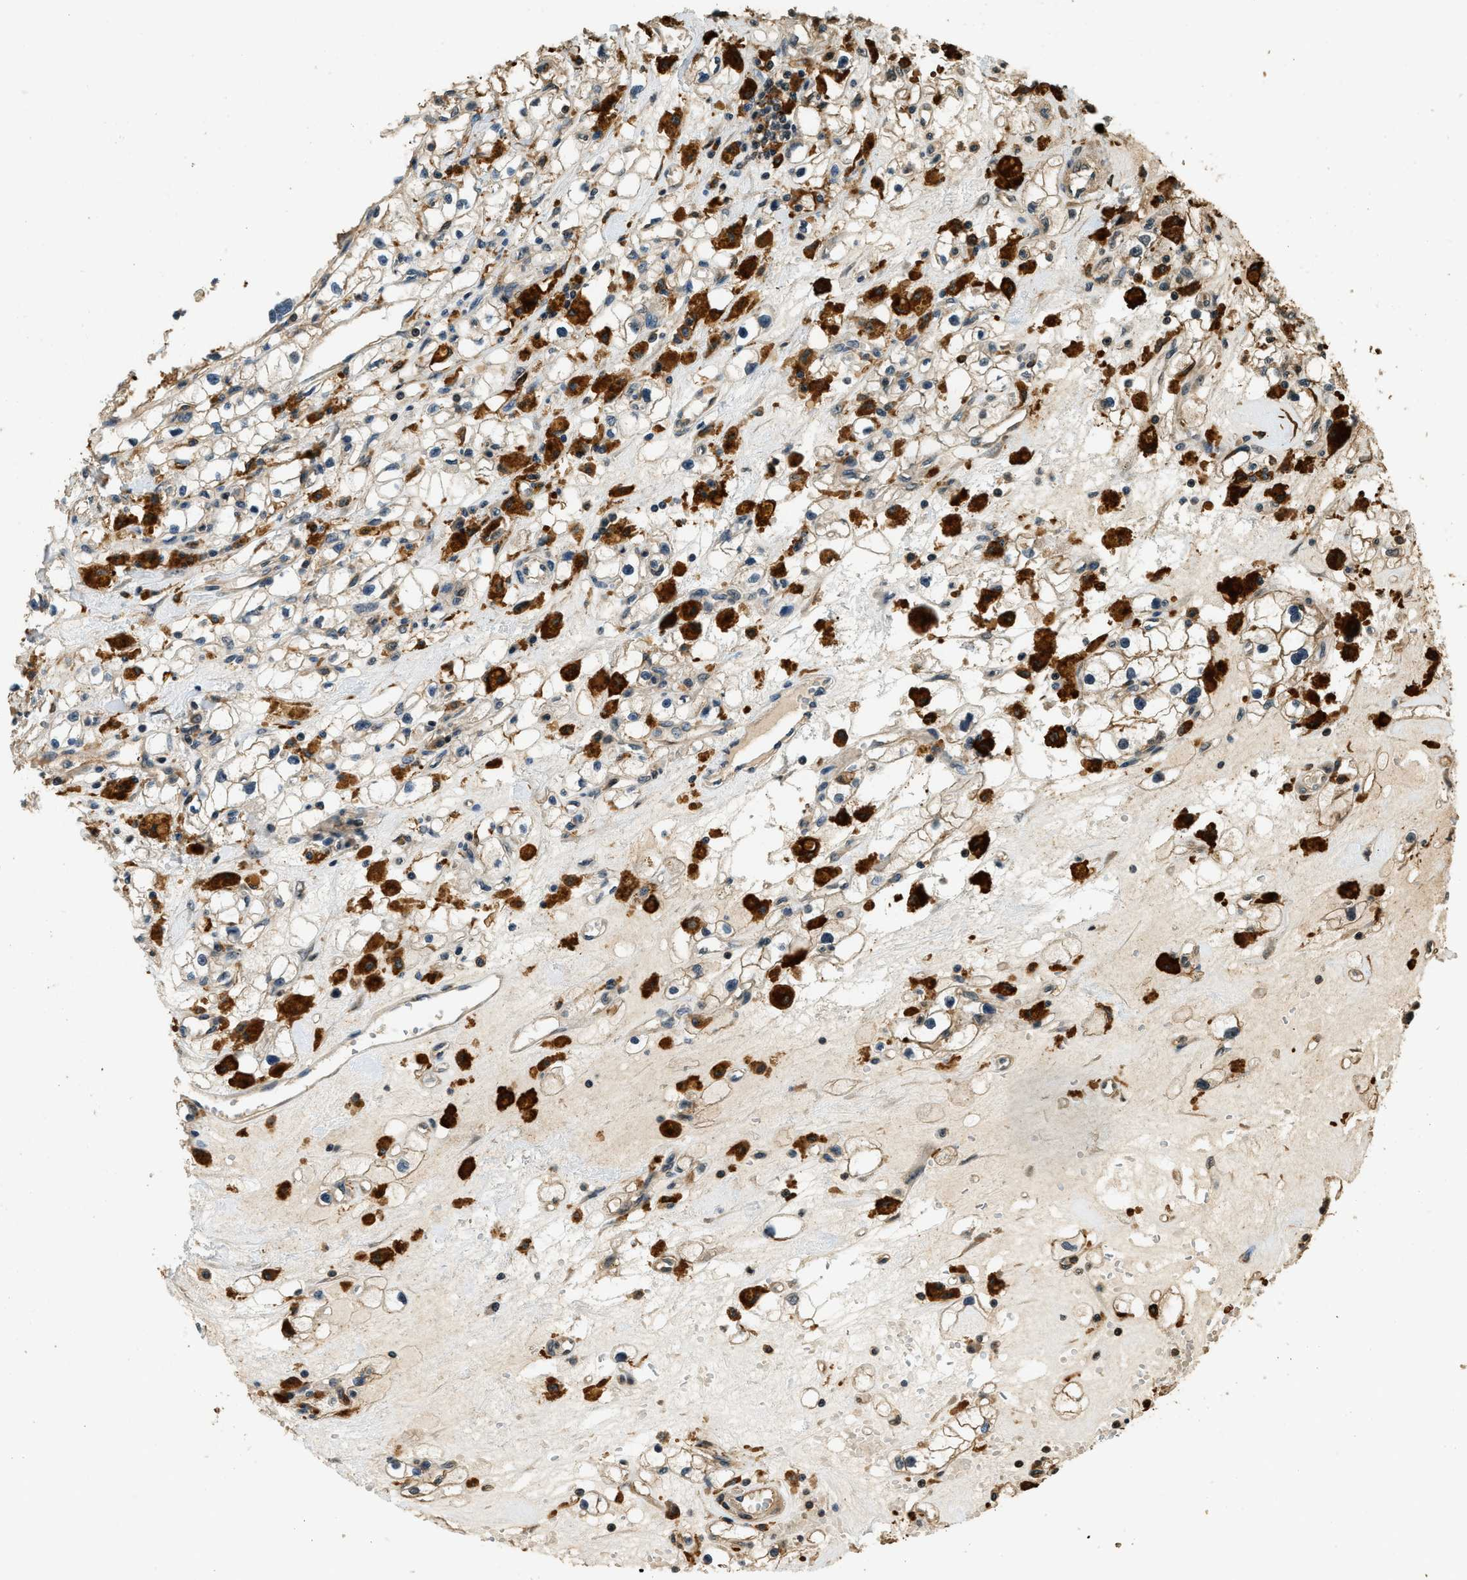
{"staining": {"intensity": "weak", "quantity": "<25%", "location": "cytoplasmic/membranous"}, "tissue": "renal cancer", "cell_type": "Tumor cells", "image_type": "cancer", "snomed": [{"axis": "morphology", "description": "Adenocarcinoma, NOS"}, {"axis": "topography", "description": "Kidney"}], "caption": "A high-resolution histopathology image shows IHC staining of renal cancer (adenocarcinoma), which displays no significant staining in tumor cells.", "gene": "RAP2A", "patient": {"sex": "male", "age": 56}}